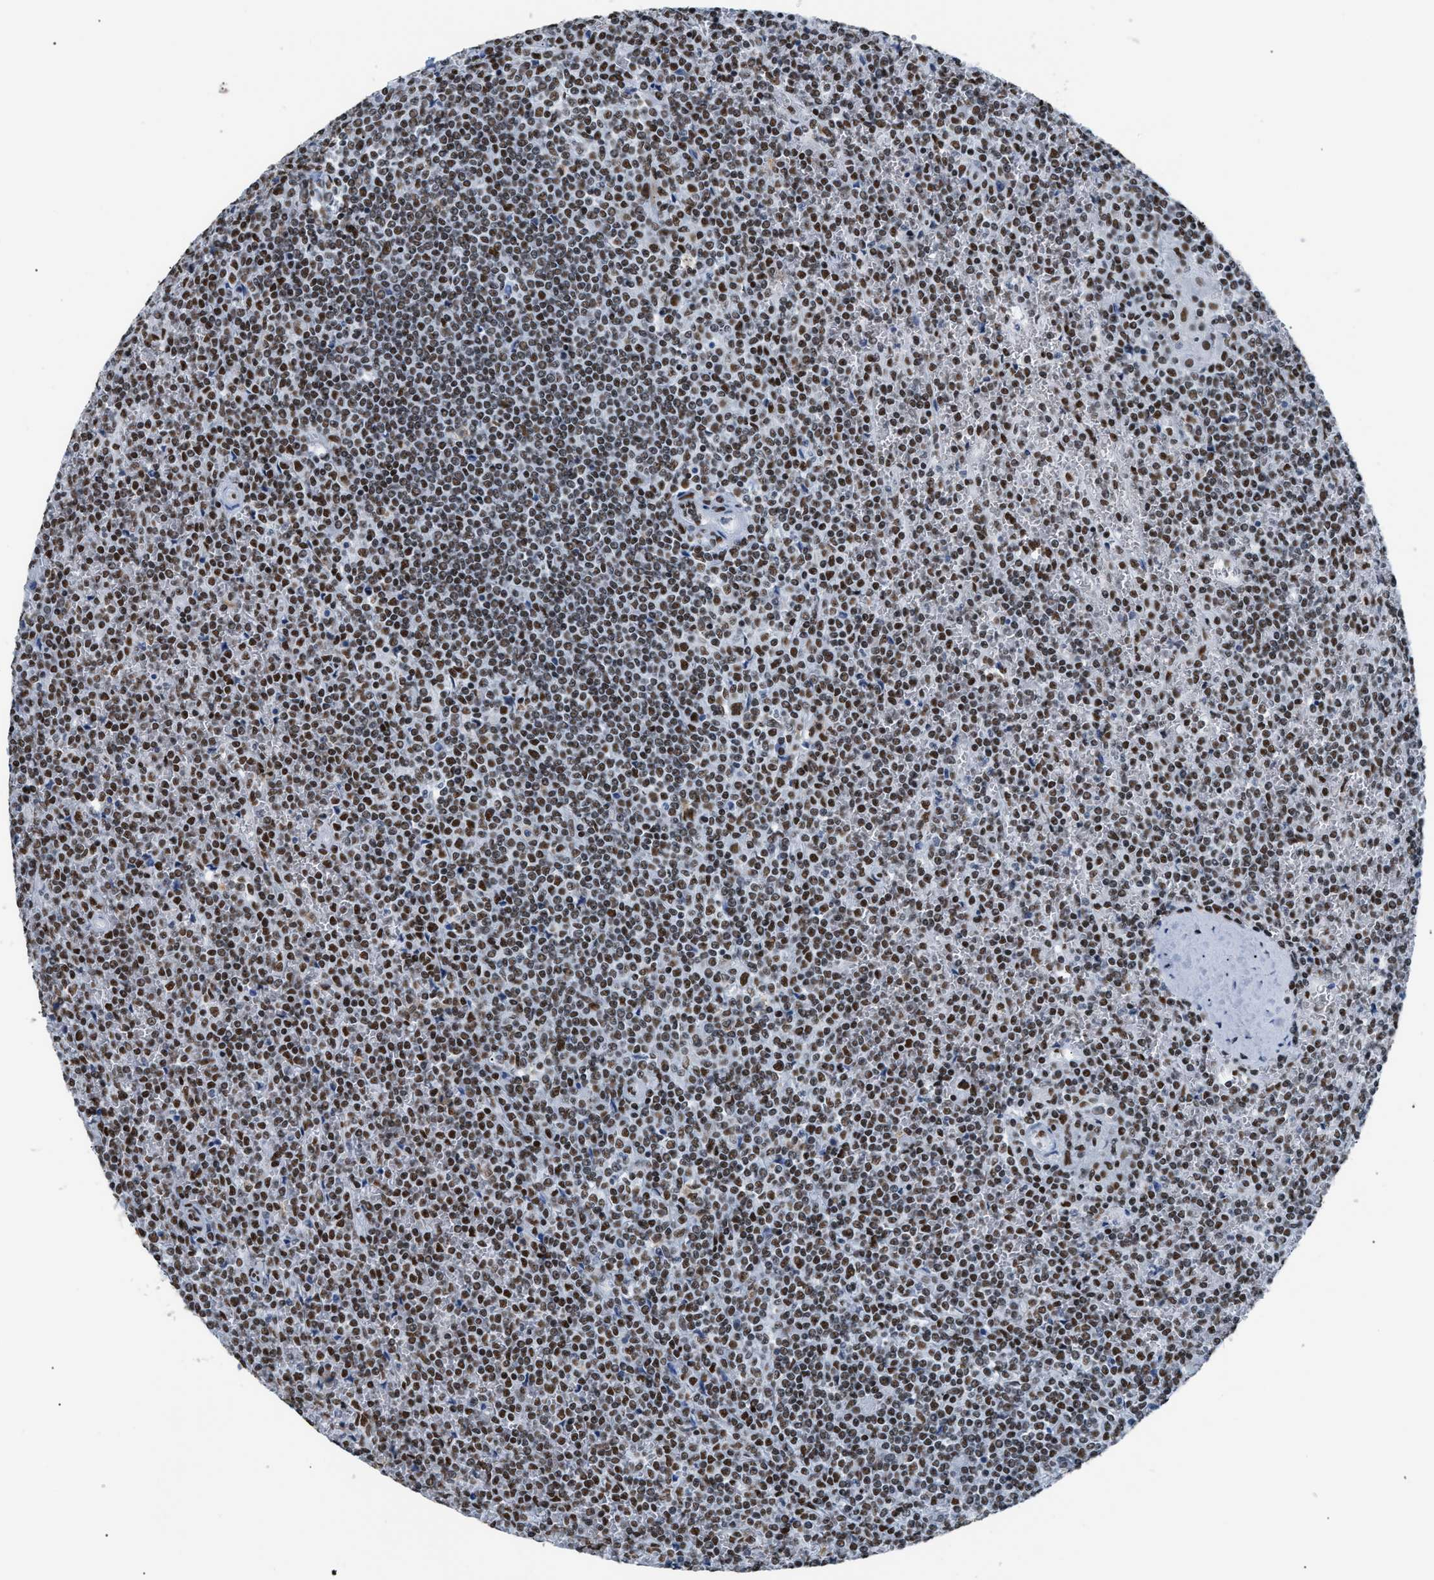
{"staining": {"intensity": "moderate", "quantity": ">75%", "location": "cytoplasmic/membranous"}, "tissue": "lymphoma", "cell_type": "Tumor cells", "image_type": "cancer", "snomed": [{"axis": "morphology", "description": "Malignant lymphoma, non-Hodgkin's type, Low grade"}, {"axis": "topography", "description": "Spleen"}], "caption": "The micrograph reveals immunohistochemical staining of low-grade malignant lymphoma, non-Hodgkin's type. There is moderate cytoplasmic/membranous staining is appreciated in about >75% of tumor cells. (DAB = brown stain, brightfield microscopy at high magnification).", "gene": "CCAR2", "patient": {"sex": "female", "age": 19}}